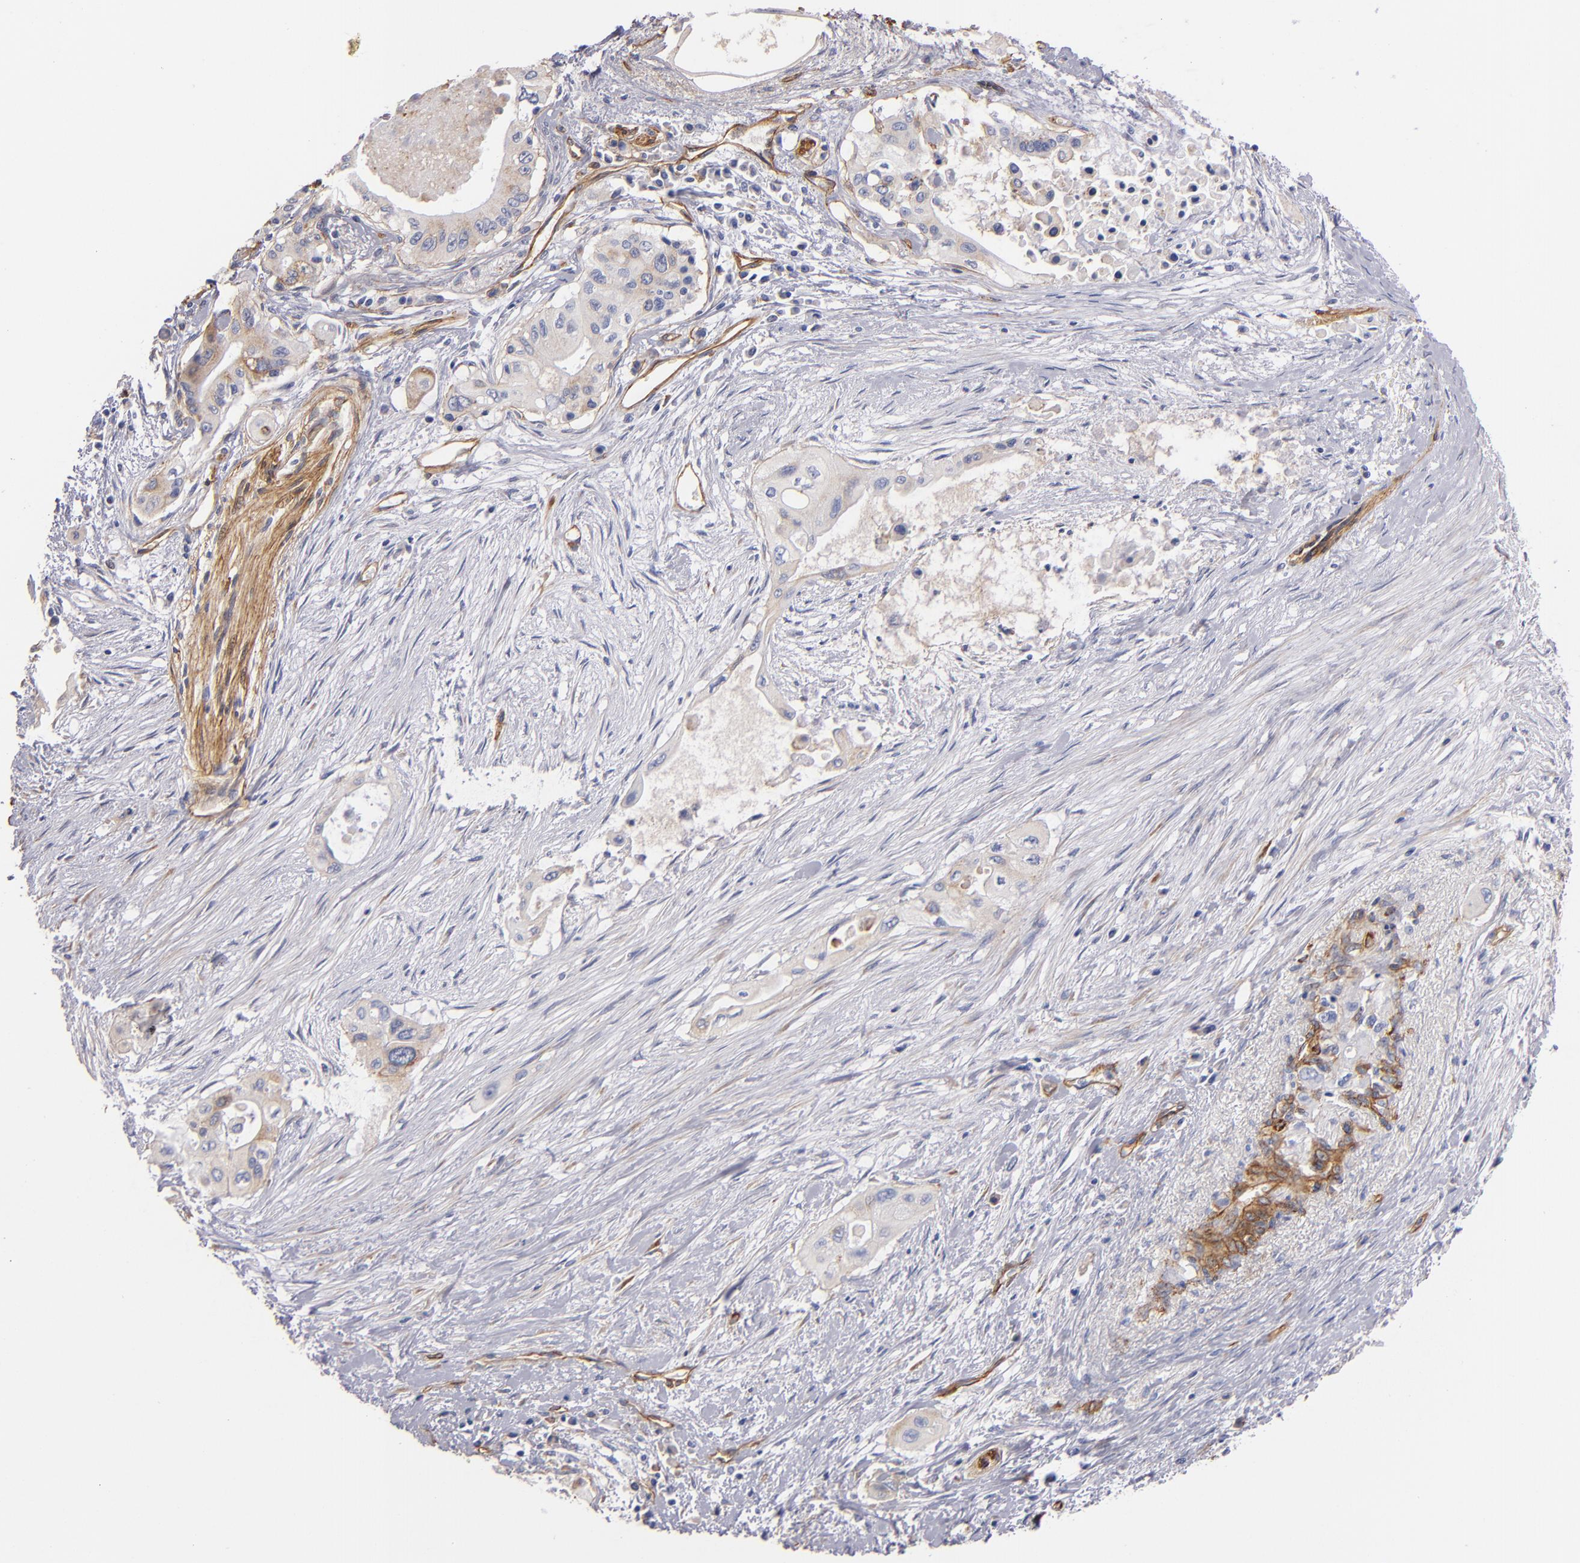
{"staining": {"intensity": "weak", "quantity": "25%-75%", "location": "cytoplasmic/membranous"}, "tissue": "pancreatic cancer", "cell_type": "Tumor cells", "image_type": "cancer", "snomed": [{"axis": "morphology", "description": "Adenocarcinoma, NOS"}, {"axis": "topography", "description": "Pancreas"}], "caption": "Pancreatic adenocarcinoma stained with DAB (3,3'-diaminobenzidine) IHC exhibits low levels of weak cytoplasmic/membranous positivity in approximately 25%-75% of tumor cells.", "gene": "LAMC1", "patient": {"sex": "male", "age": 77}}